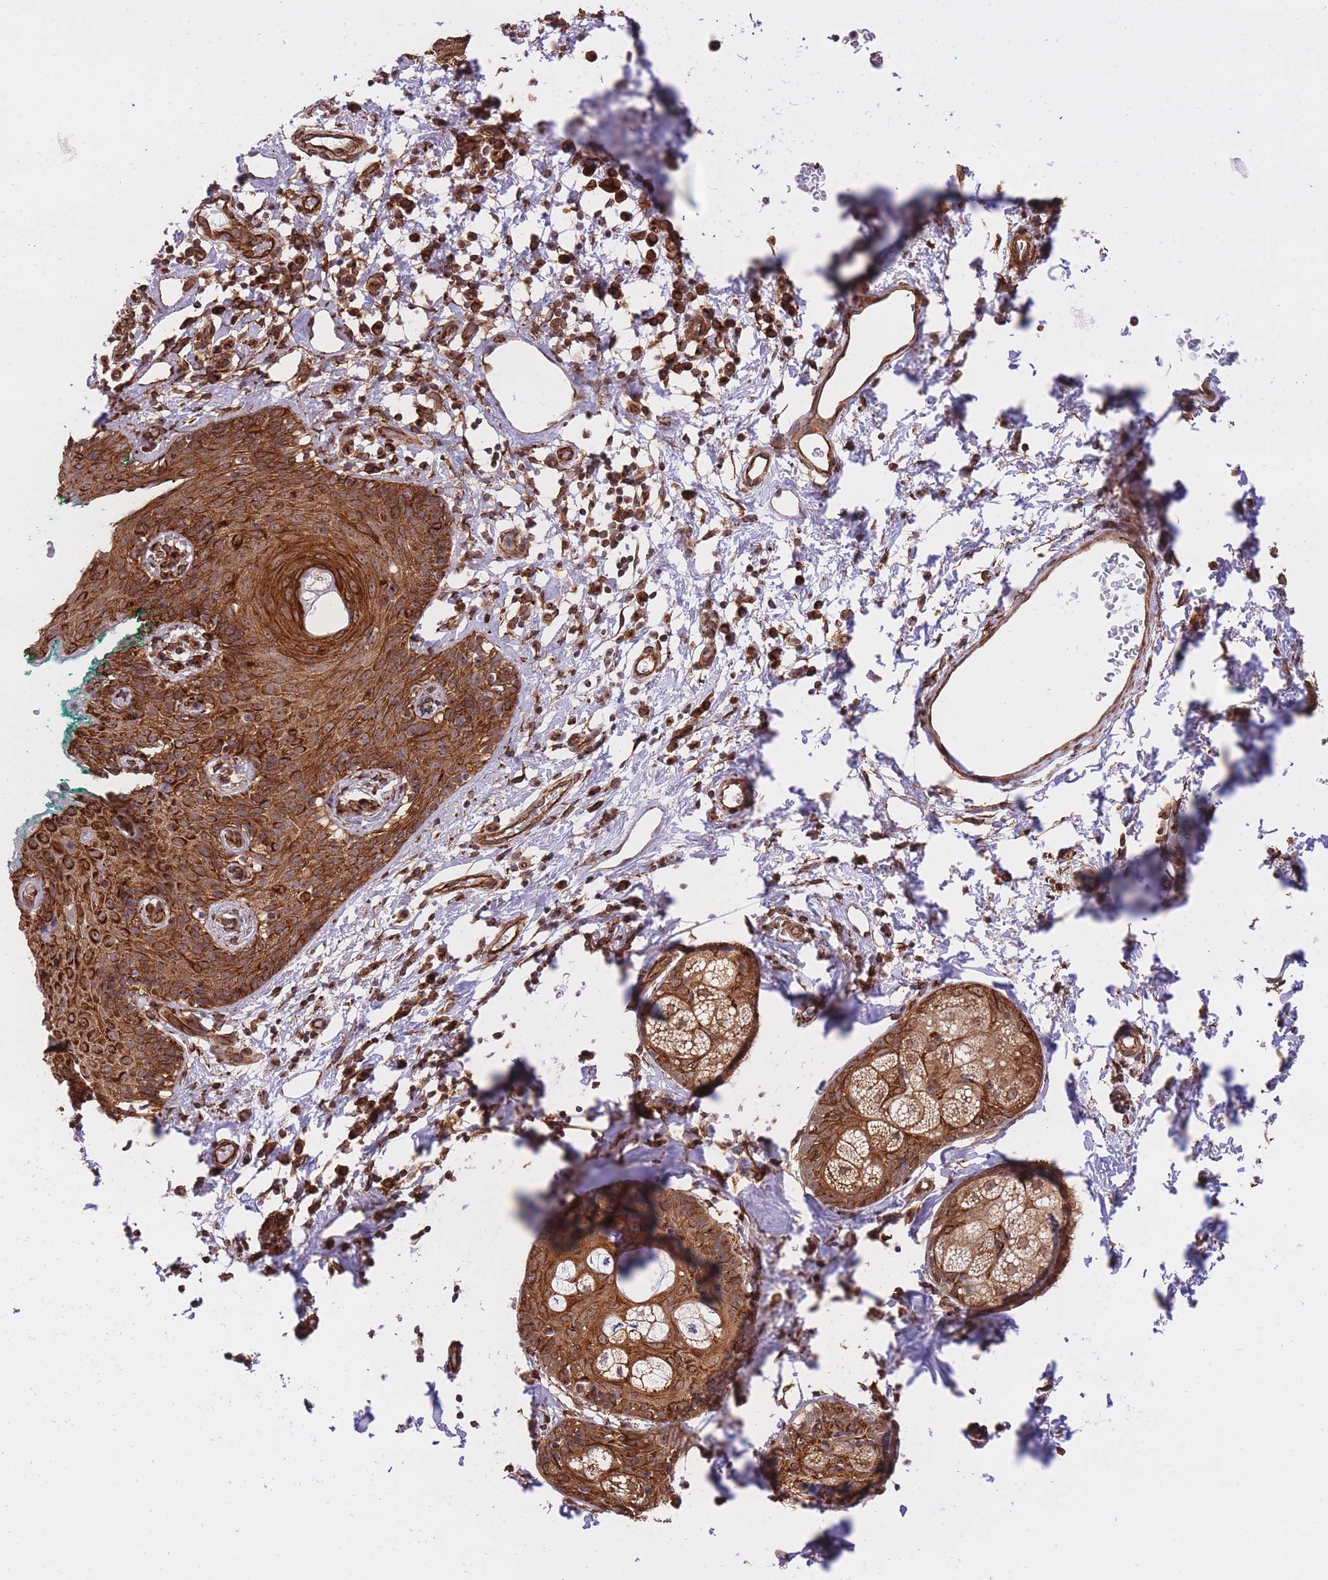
{"staining": {"intensity": "strong", "quantity": ">75%", "location": "cytoplasmic/membranous,nuclear"}, "tissue": "skin", "cell_type": "Epidermal cells", "image_type": "normal", "snomed": [{"axis": "morphology", "description": "Normal tissue, NOS"}, {"axis": "topography", "description": "Vulva"}], "caption": "Approximately >75% of epidermal cells in benign skin exhibit strong cytoplasmic/membranous,nuclear protein positivity as visualized by brown immunohistochemical staining.", "gene": "EXOSC8", "patient": {"sex": "female", "age": 66}}